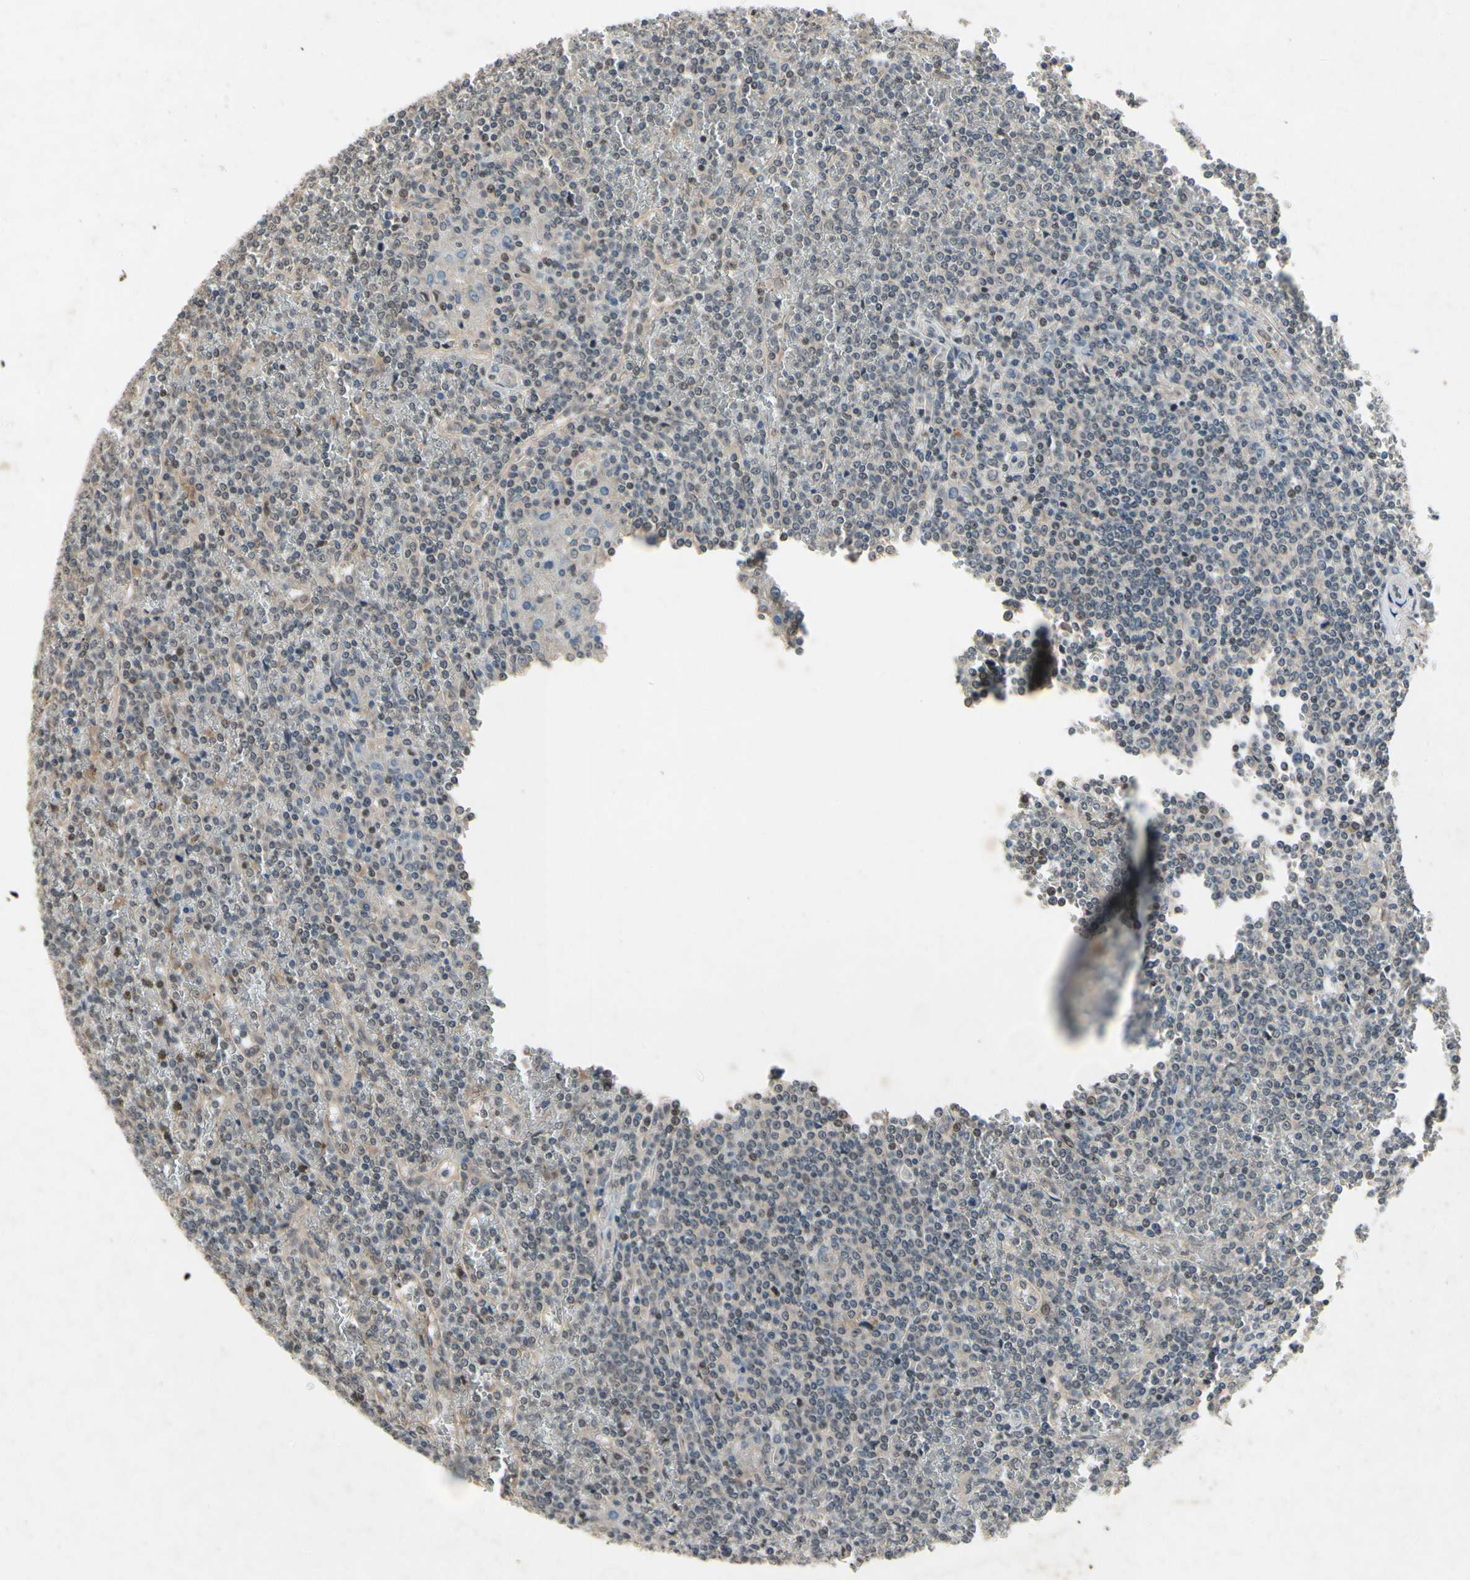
{"staining": {"intensity": "weak", "quantity": "<25%", "location": "cytoplasmic/membranous"}, "tissue": "lymphoma", "cell_type": "Tumor cells", "image_type": "cancer", "snomed": [{"axis": "morphology", "description": "Malignant lymphoma, non-Hodgkin's type, Low grade"}, {"axis": "topography", "description": "Spleen"}], "caption": "A photomicrograph of malignant lymphoma, non-Hodgkin's type (low-grade) stained for a protein exhibits no brown staining in tumor cells. The staining is performed using DAB brown chromogen with nuclei counter-stained in using hematoxylin.", "gene": "DPY19L3", "patient": {"sex": "female", "age": 19}}